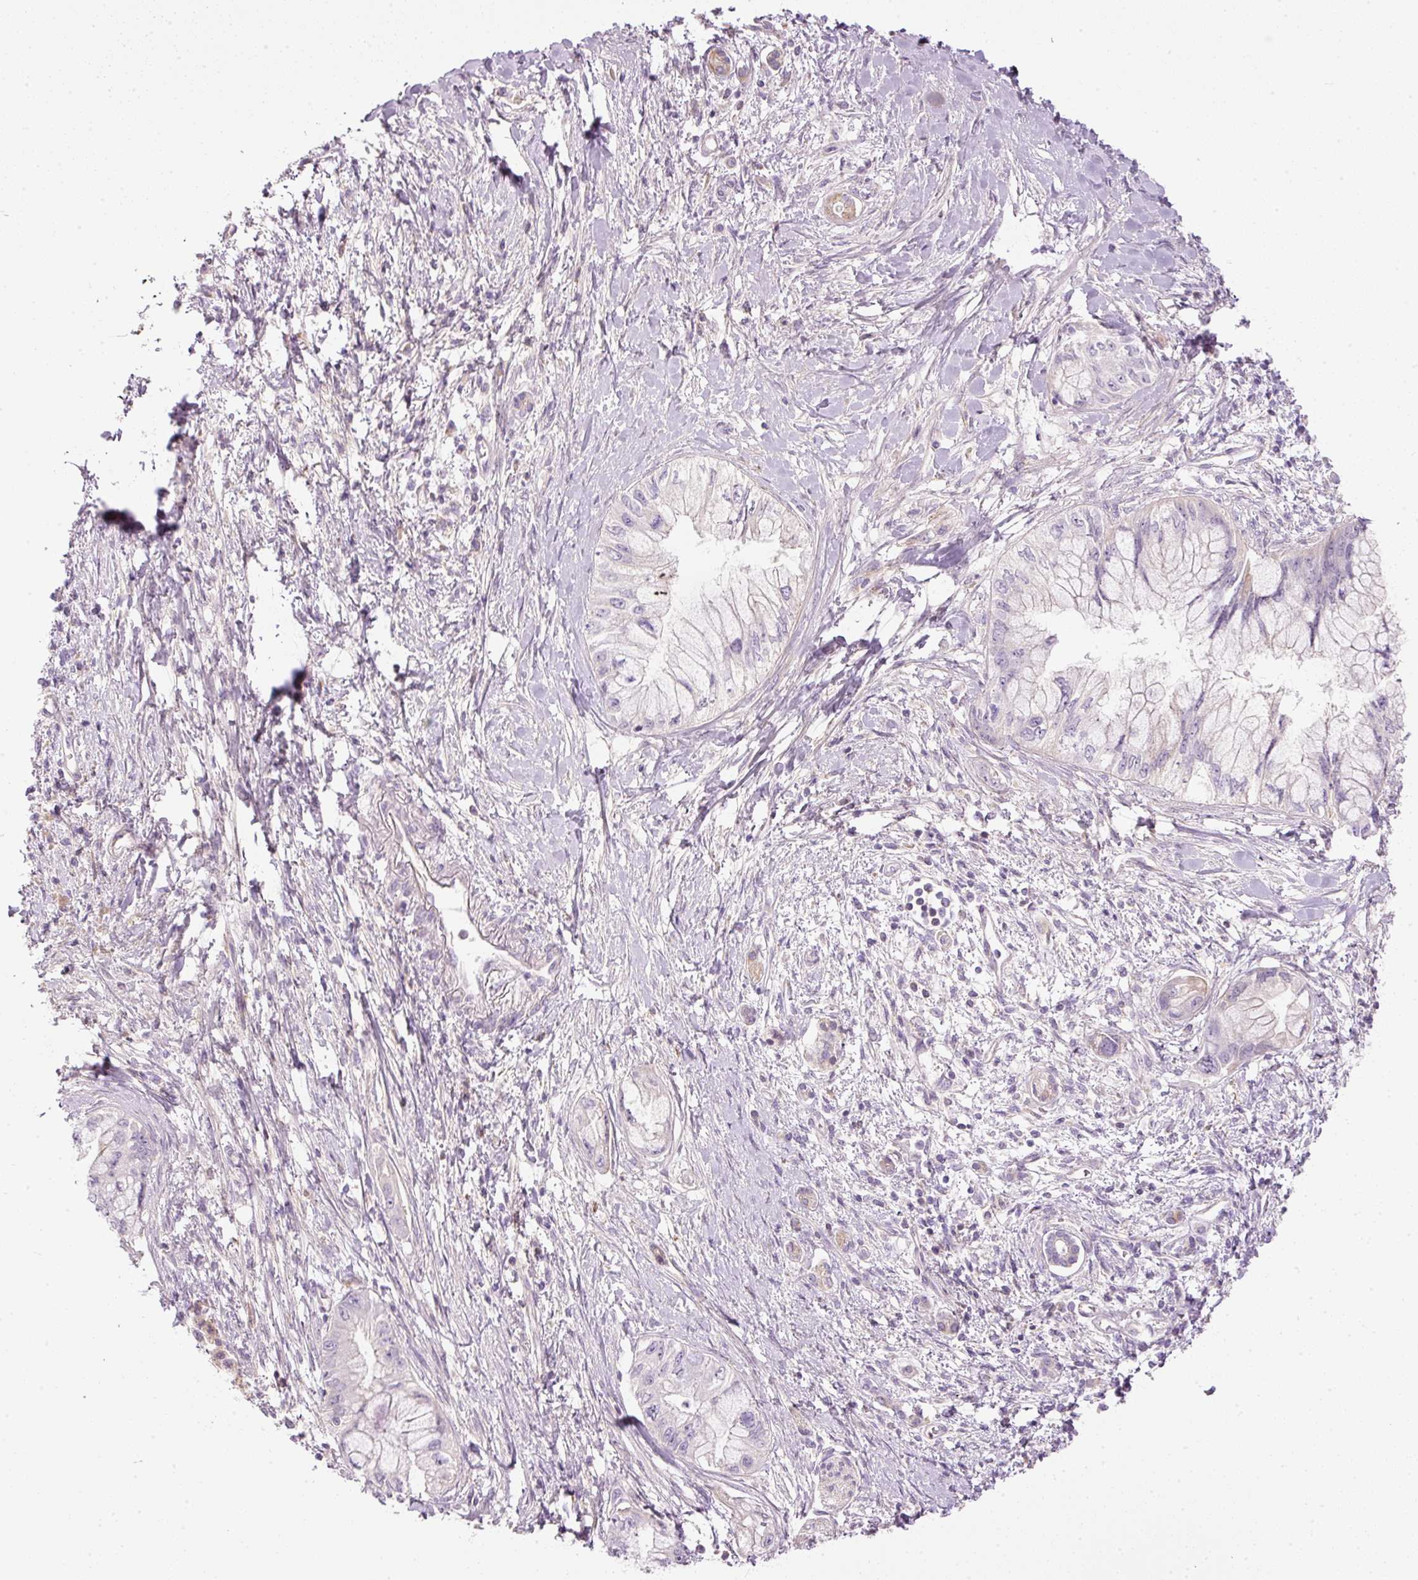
{"staining": {"intensity": "negative", "quantity": "none", "location": "none"}, "tissue": "pancreatic cancer", "cell_type": "Tumor cells", "image_type": "cancer", "snomed": [{"axis": "morphology", "description": "Adenocarcinoma, NOS"}, {"axis": "topography", "description": "Pancreas"}], "caption": "DAB (3,3'-diaminobenzidine) immunohistochemical staining of human adenocarcinoma (pancreatic) reveals no significant expression in tumor cells. (DAB (3,3'-diaminobenzidine) immunohistochemistry (IHC) visualized using brightfield microscopy, high magnification).", "gene": "KPNA5", "patient": {"sex": "male", "age": 48}}